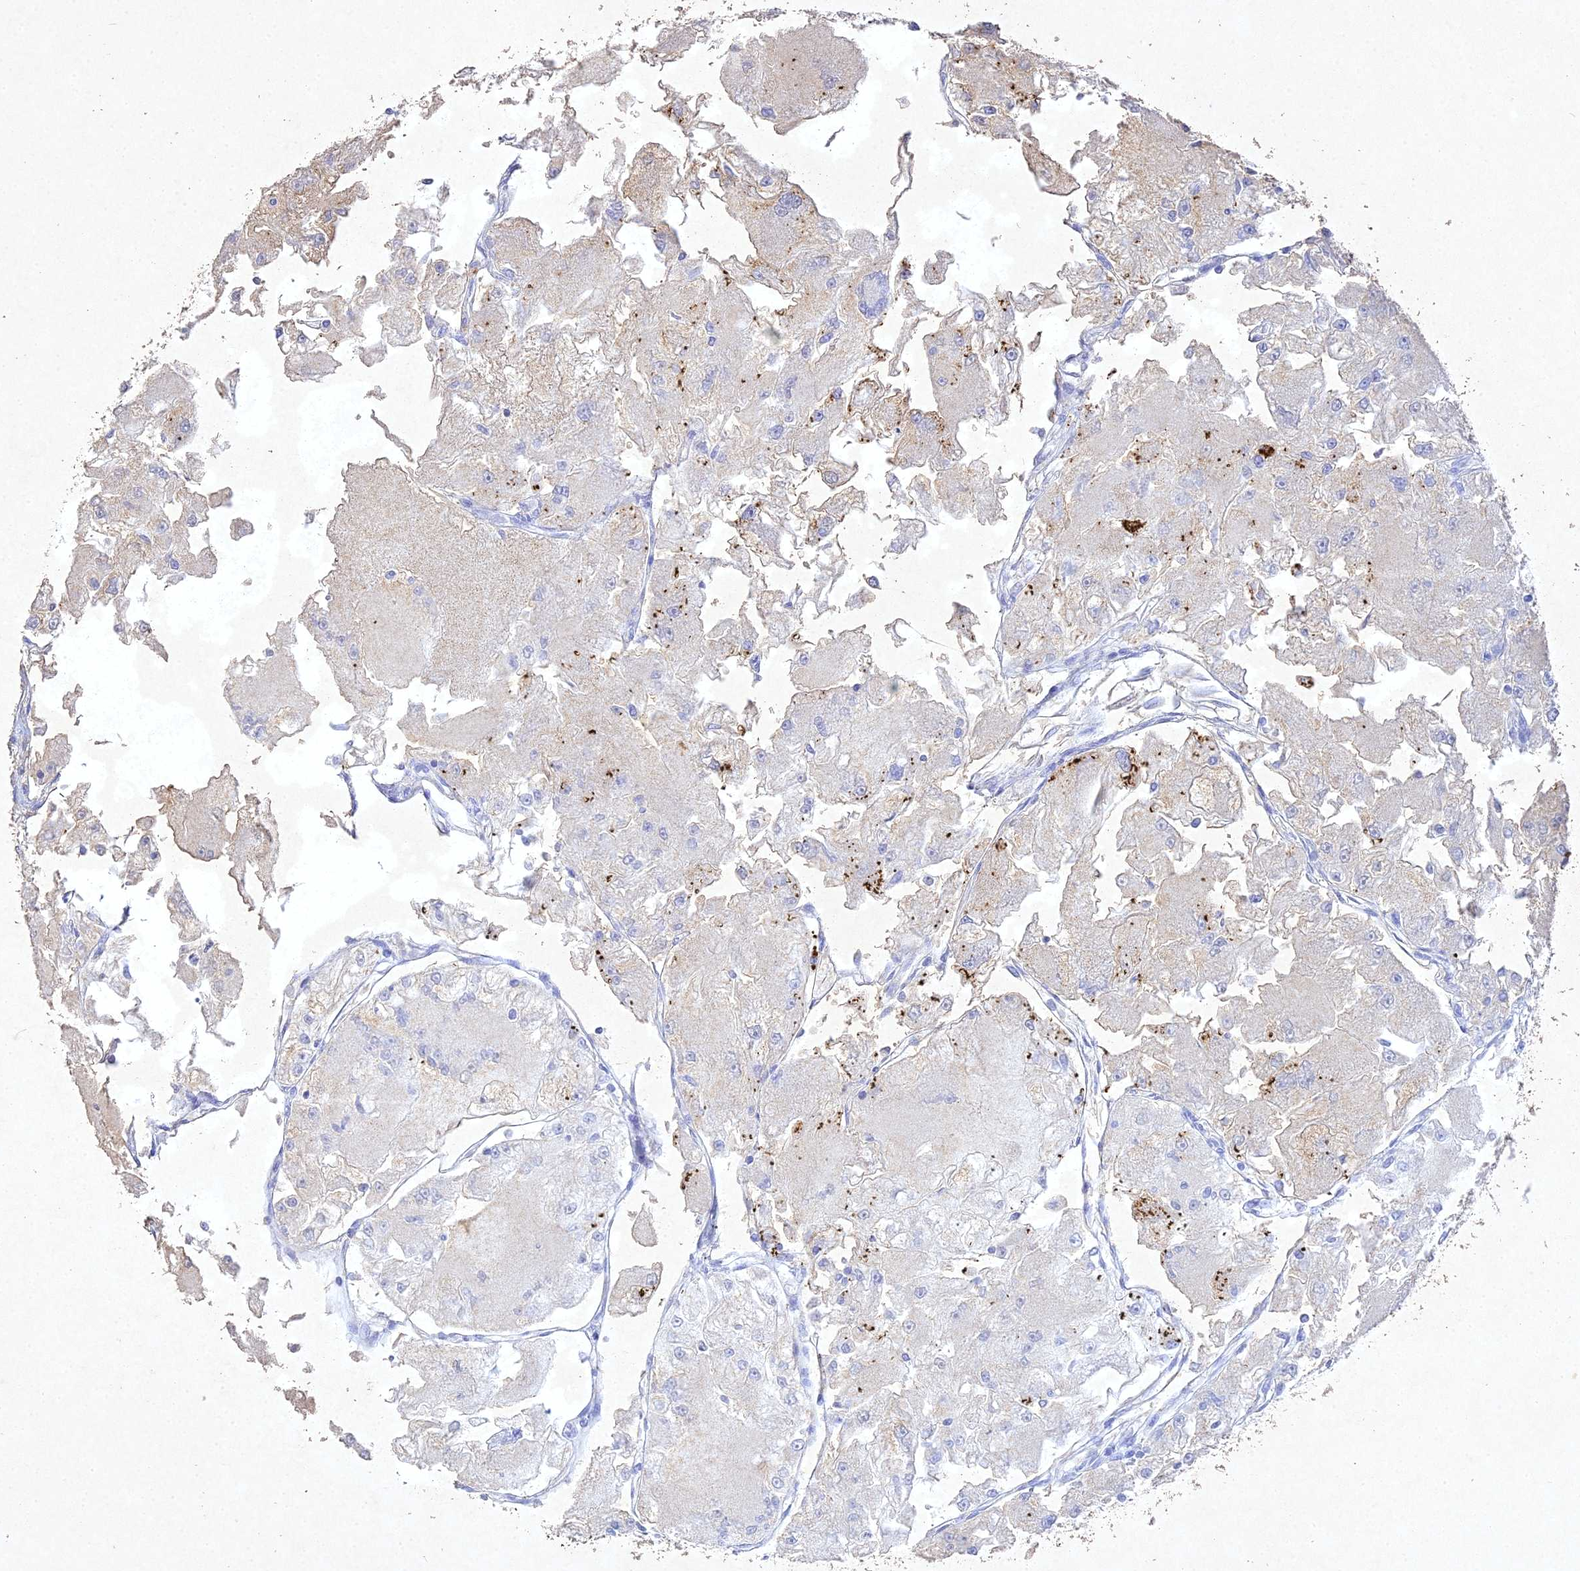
{"staining": {"intensity": "negative", "quantity": "none", "location": "none"}, "tissue": "renal cancer", "cell_type": "Tumor cells", "image_type": "cancer", "snomed": [{"axis": "morphology", "description": "Adenocarcinoma, NOS"}, {"axis": "topography", "description": "Kidney"}], "caption": "Tumor cells show no significant staining in renal cancer (adenocarcinoma).", "gene": "NDUFV1", "patient": {"sex": "female", "age": 72}}